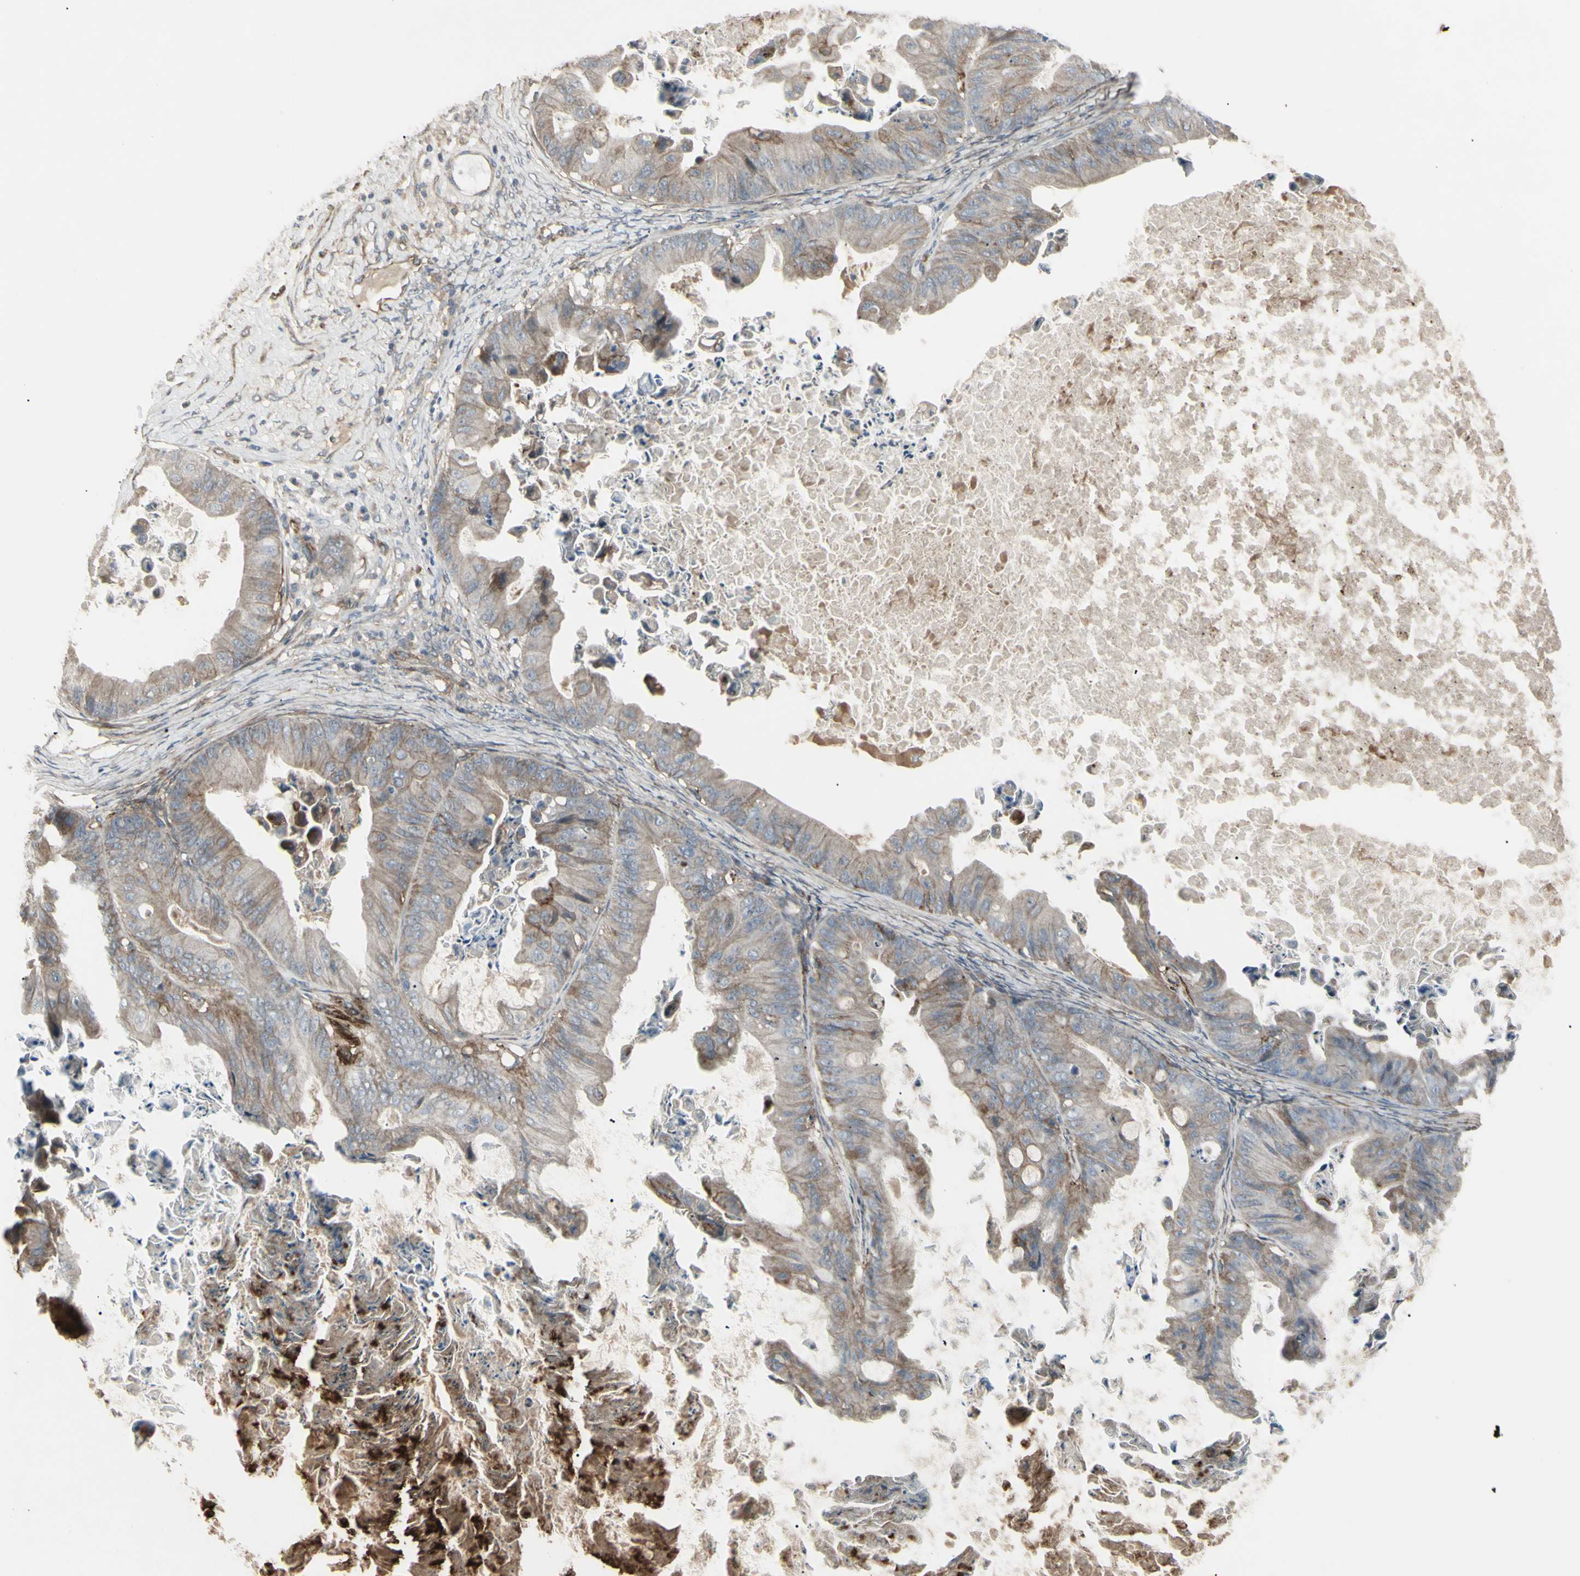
{"staining": {"intensity": "weak", "quantity": "25%-75%", "location": "cytoplasmic/membranous"}, "tissue": "ovarian cancer", "cell_type": "Tumor cells", "image_type": "cancer", "snomed": [{"axis": "morphology", "description": "Cystadenocarcinoma, mucinous, NOS"}, {"axis": "topography", "description": "Ovary"}], "caption": "Immunohistochemical staining of human ovarian cancer (mucinous cystadenocarcinoma) demonstrates low levels of weak cytoplasmic/membranous staining in approximately 25%-75% of tumor cells.", "gene": "CD276", "patient": {"sex": "female", "age": 37}}